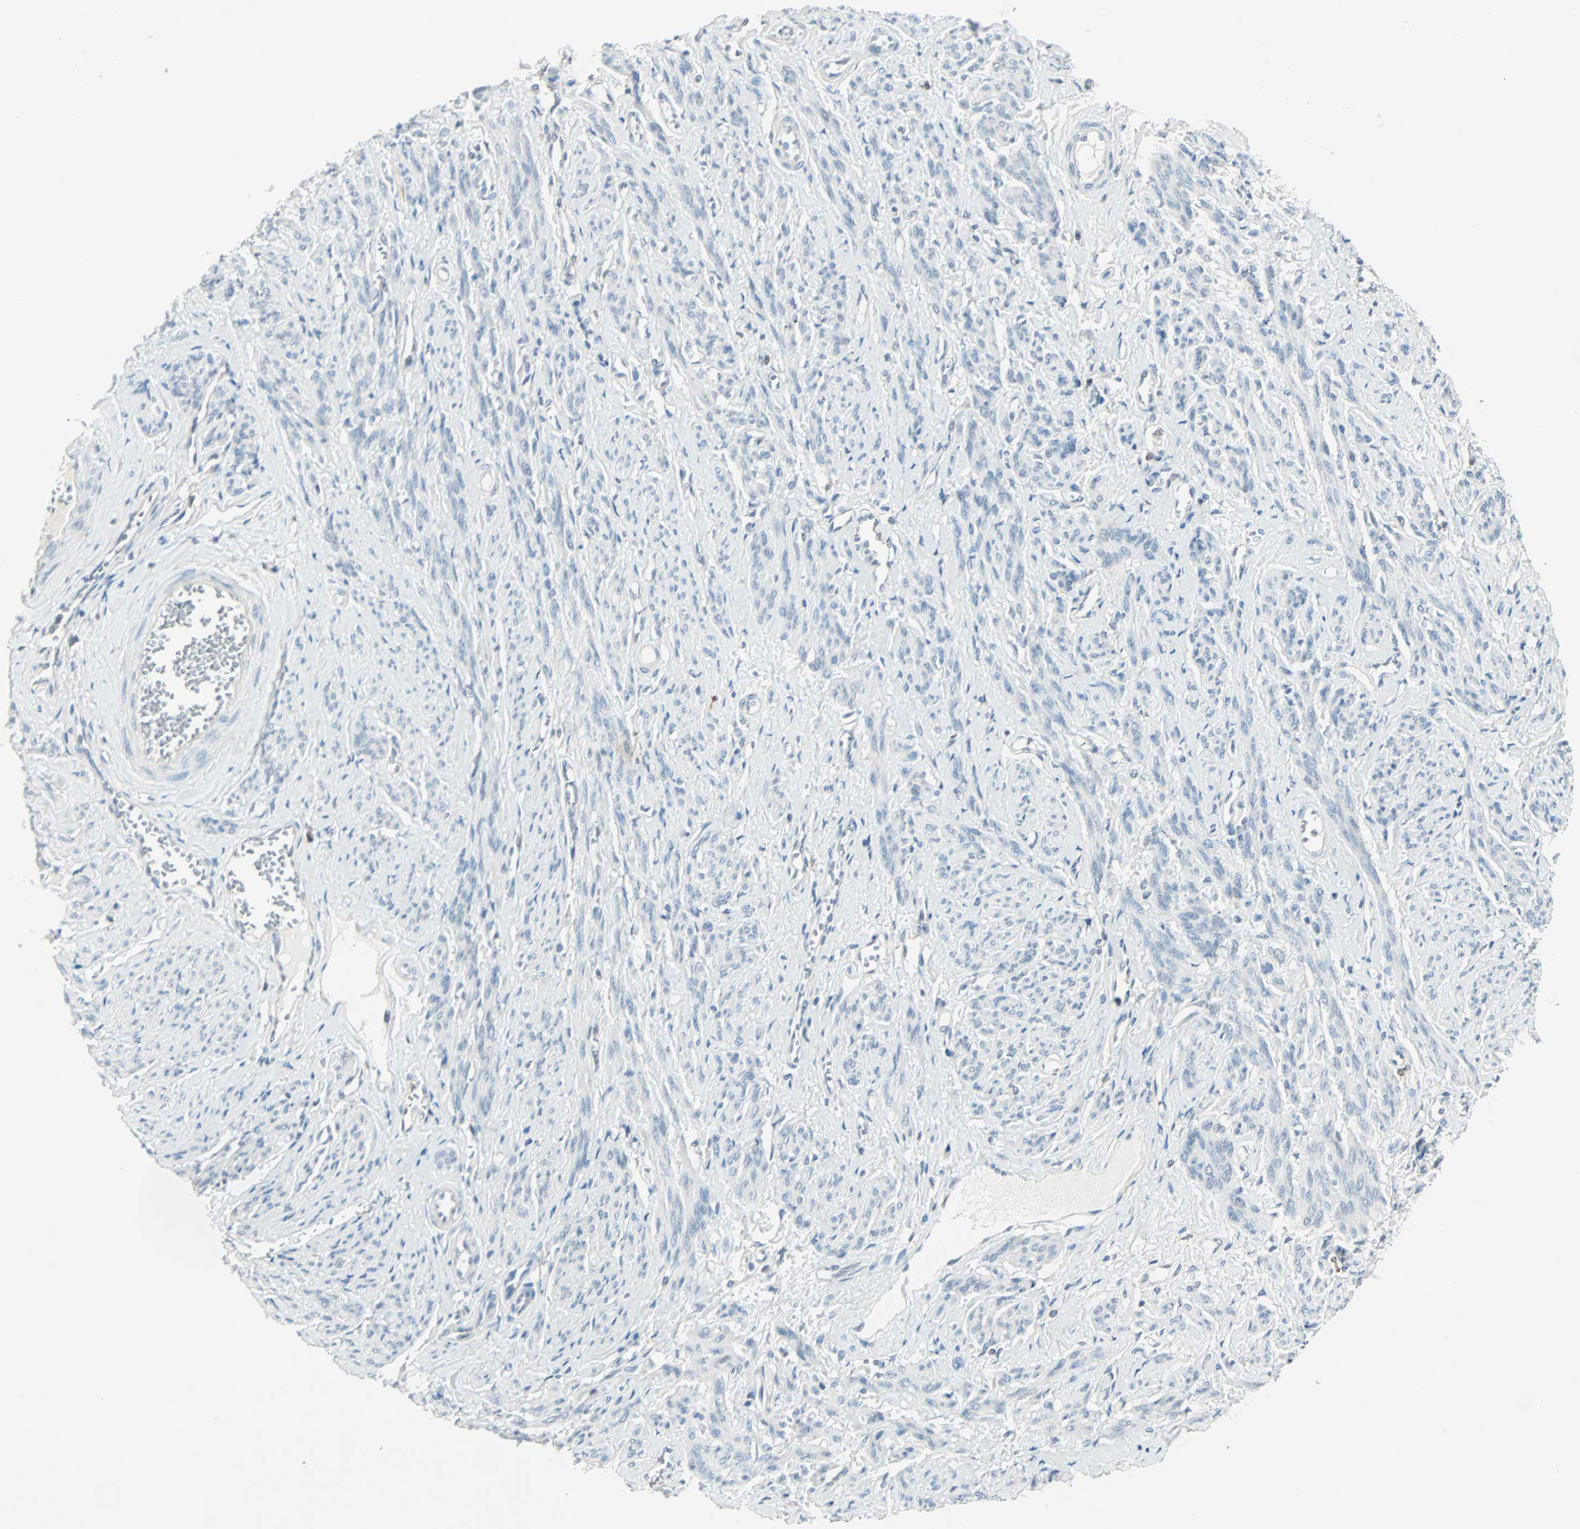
{"staining": {"intensity": "negative", "quantity": "none", "location": "none"}, "tissue": "smooth muscle", "cell_type": "Smooth muscle cells", "image_type": "normal", "snomed": [{"axis": "morphology", "description": "Normal tissue, NOS"}, {"axis": "topography", "description": "Cervix"}, {"axis": "topography", "description": "Endometrium"}], "caption": "This micrograph is of benign smooth muscle stained with immunohistochemistry to label a protein in brown with the nuclei are counter-stained blue. There is no expression in smooth muscle cells. Brightfield microscopy of immunohistochemistry stained with DAB (3,3'-diaminobenzidine) (brown) and hematoxylin (blue), captured at high magnification.", "gene": "SMIM8", "patient": {"sex": "female", "age": 65}}